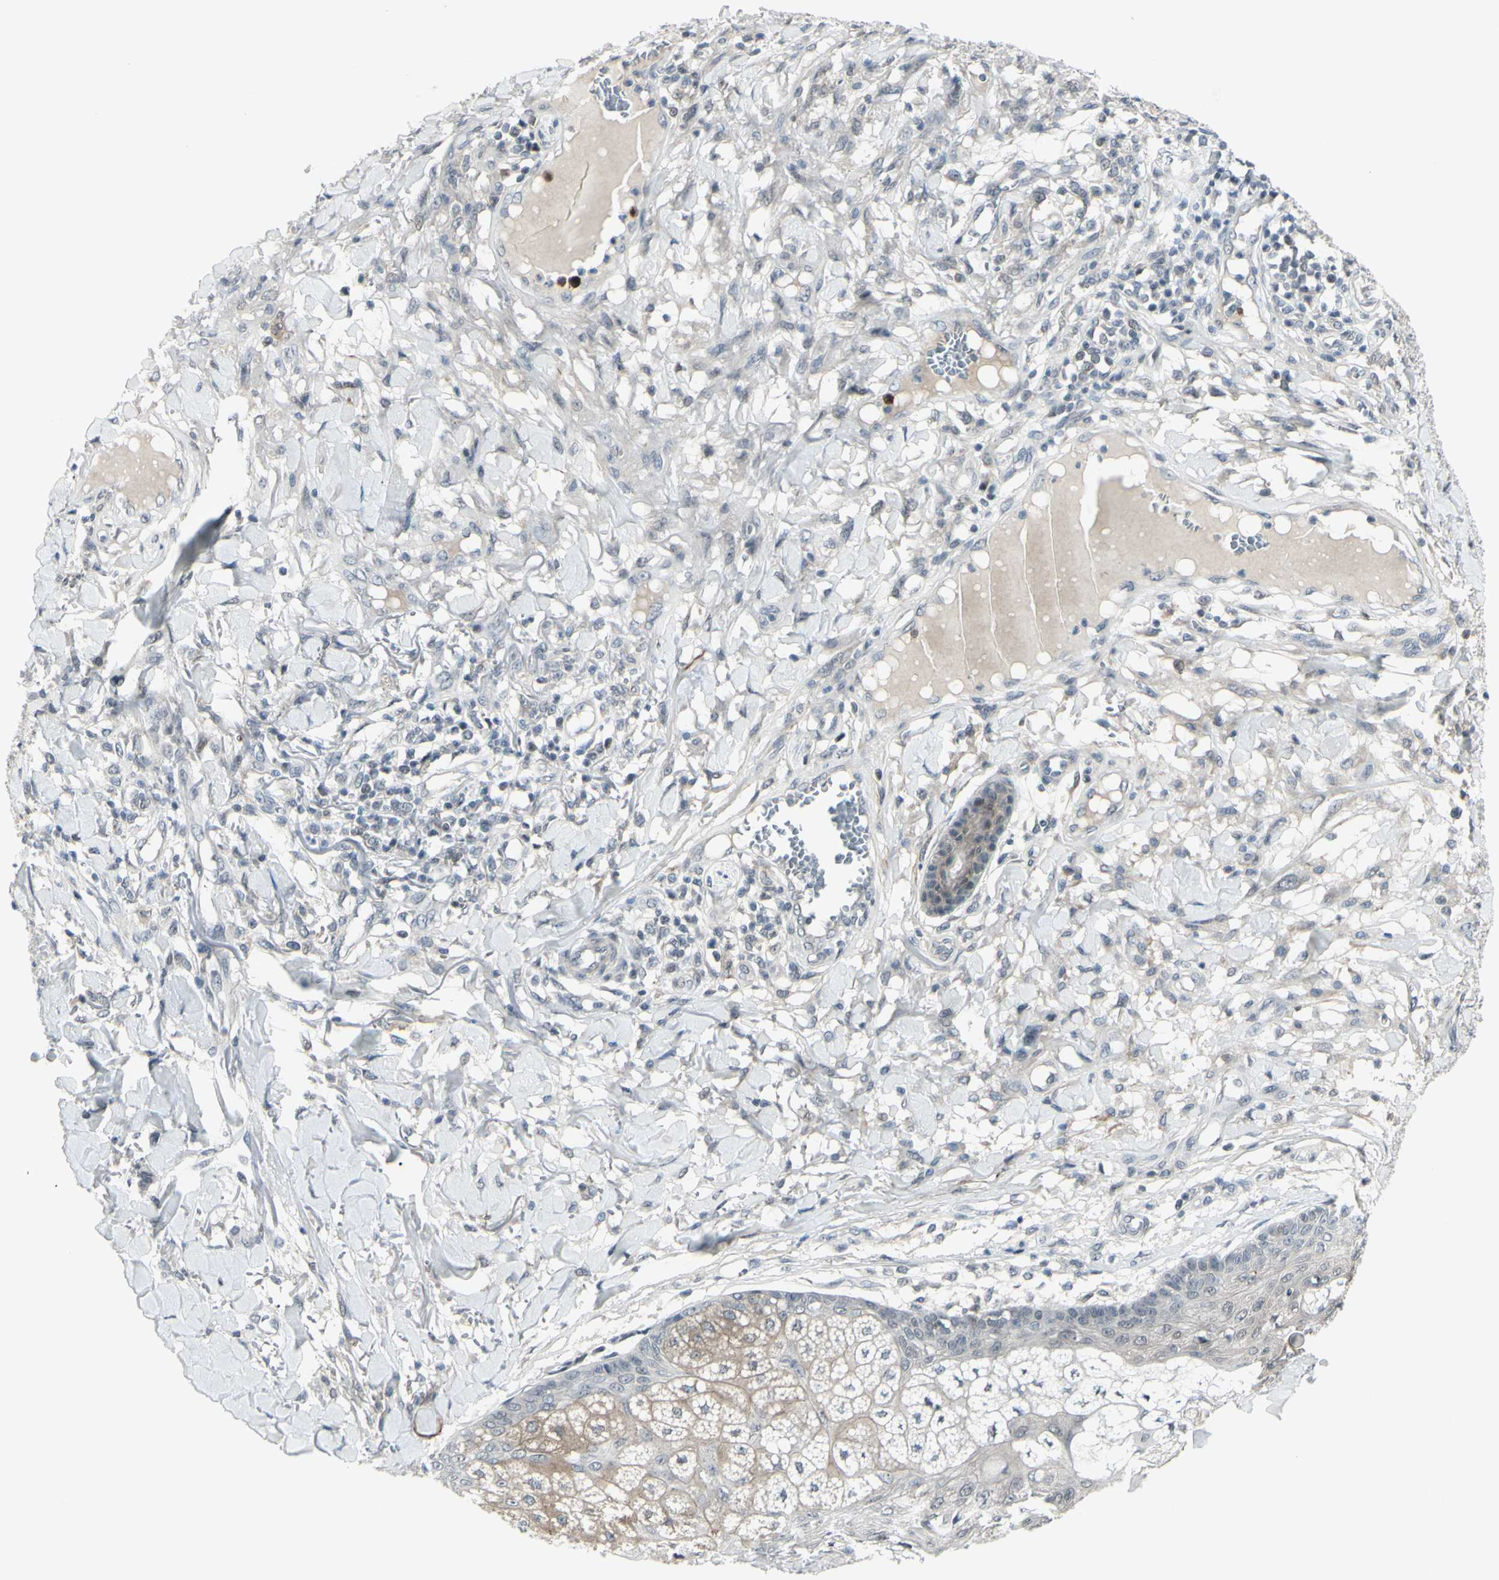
{"staining": {"intensity": "weak", "quantity": "<25%", "location": "cytoplasmic/membranous"}, "tissue": "skin cancer", "cell_type": "Tumor cells", "image_type": "cancer", "snomed": [{"axis": "morphology", "description": "Squamous cell carcinoma, NOS"}, {"axis": "topography", "description": "Skin"}], "caption": "IHC micrograph of human skin cancer (squamous cell carcinoma) stained for a protein (brown), which shows no expression in tumor cells.", "gene": "ETNK1", "patient": {"sex": "female", "age": 78}}